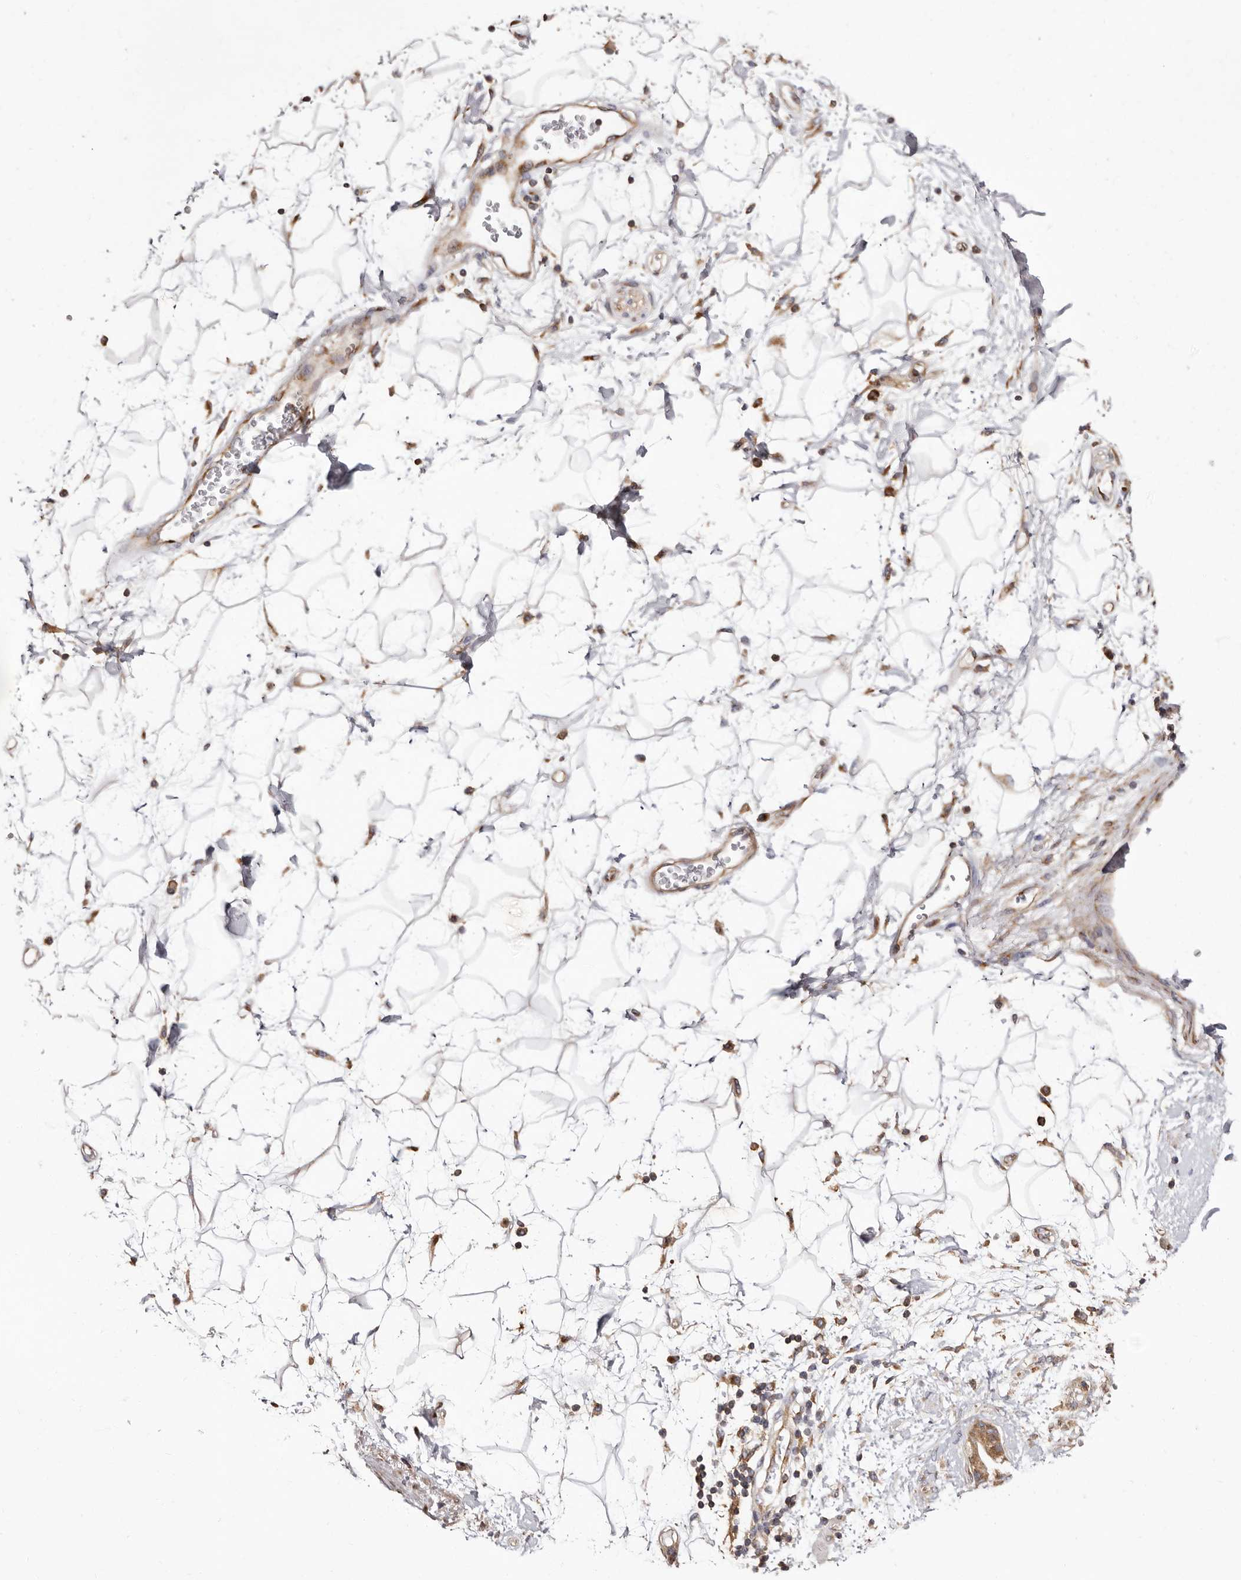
{"staining": {"intensity": "weak", "quantity": "25%-75%", "location": "cytoplasmic/membranous"}, "tissue": "adipose tissue", "cell_type": "Adipocytes", "image_type": "normal", "snomed": [{"axis": "morphology", "description": "Normal tissue, NOS"}, {"axis": "morphology", "description": "Adenocarcinoma, NOS"}, {"axis": "topography", "description": "Duodenum"}, {"axis": "topography", "description": "Peripheral nerve tissue"}], "caption": "Adipocytes exhibit low levels of weak cytoplasmic/membranous staining in about 25%-75% of cells in normal human adipose tissue.", "gene": "COQ8B", "patient": {"sex": "female", "age": 60}}